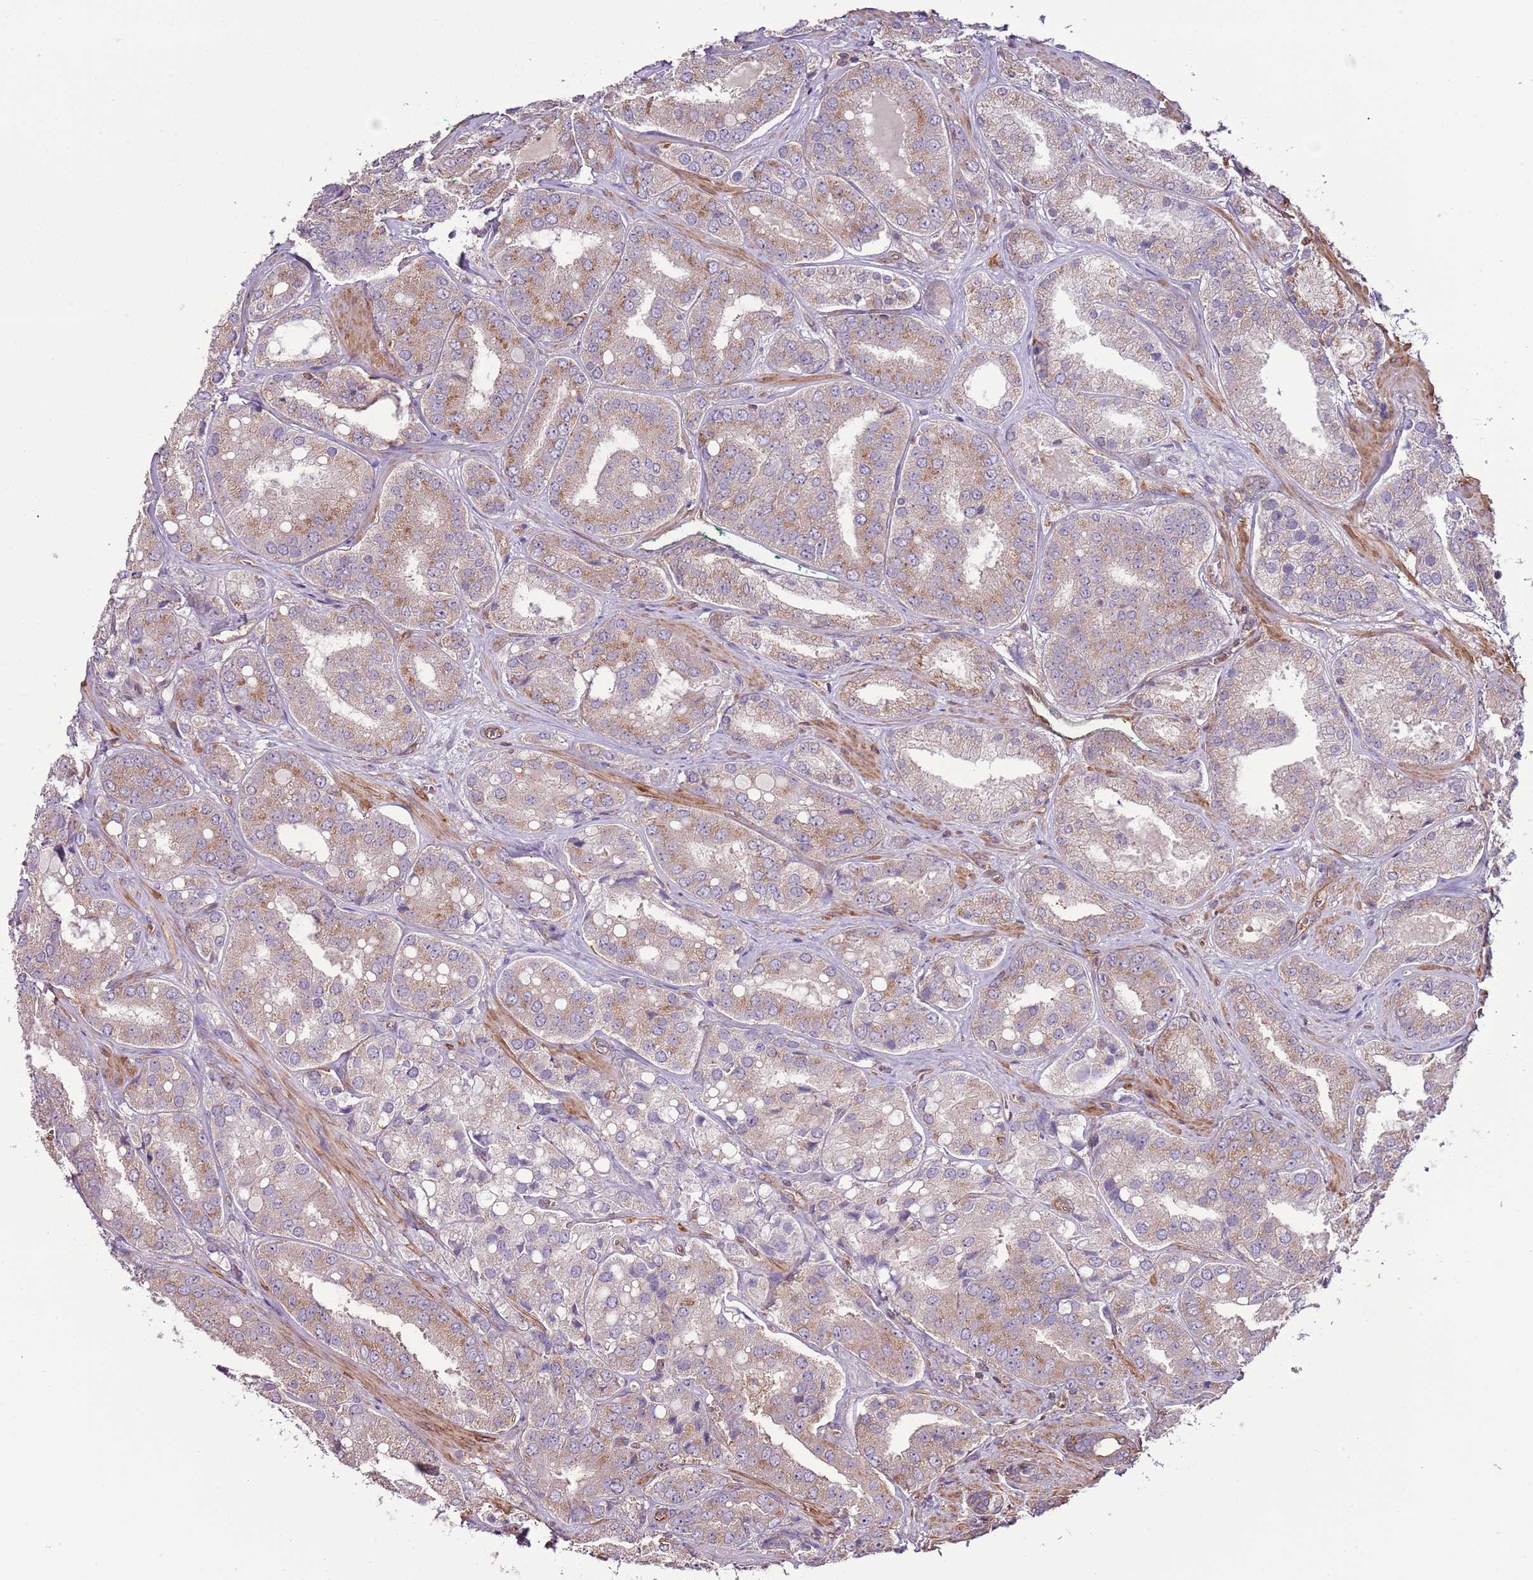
{"staining": {"intensity": "moderate", "quantity": "25%-75%", "location": "cytoplasmic/membranous"}, "tissue": "prostate cancer", "cell_type": "Tumor cells", "image_type": "cancer", "snomed": [{"axis": "morphology", "description": "Adenocarcinoma, High grade"}, {"axis": "topography", "description": "Prostate"}], "caption": "Immunohistochemical staining of prostate cancer (high-grade adenocarcinoma) displays medium levels of moderate cytoplasmic/membranous positivity in about 25%-75% of tumor cells.", "gene": "LPIN2", "patient": {"sex": "male", "age": 63}}